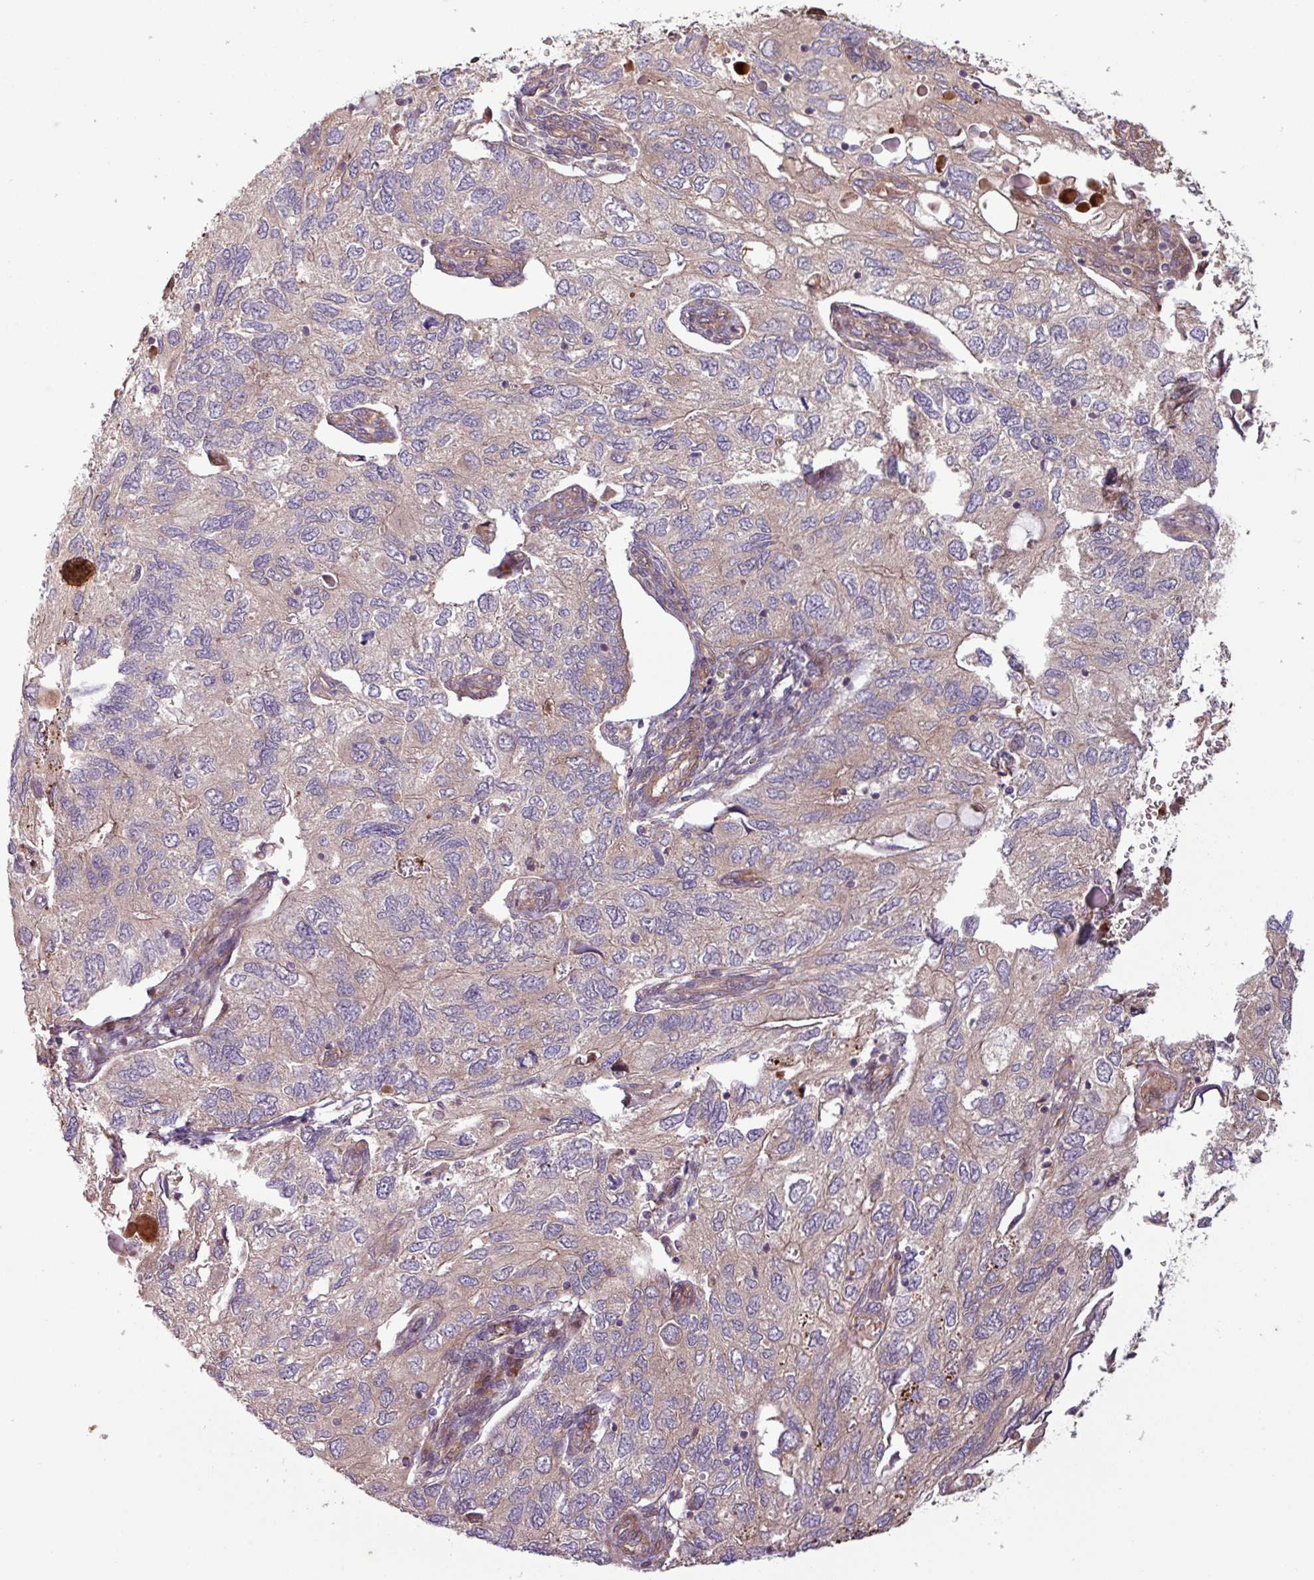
{"staining": {"intensity": "moderate", "quantity": "25%-75%", "location": "cytoplasmic/membranous"}, "tissue": "endometrial cancer", "cell_type": "Tumor cells", "image_type": "cancer", "snomed": [{"axis": "morphology", "description": "Carcinoma, NOS"}, {"axis": "topography", "description": "Uterus"}], "caption": "This is a micrograph of IHC staining of endometrial cancer, which shows moderate positivity in the cytoplasmic/membranous of tumor cells.", "gene": "PDPR", "patient": {"sex": "female", "age": 76}}